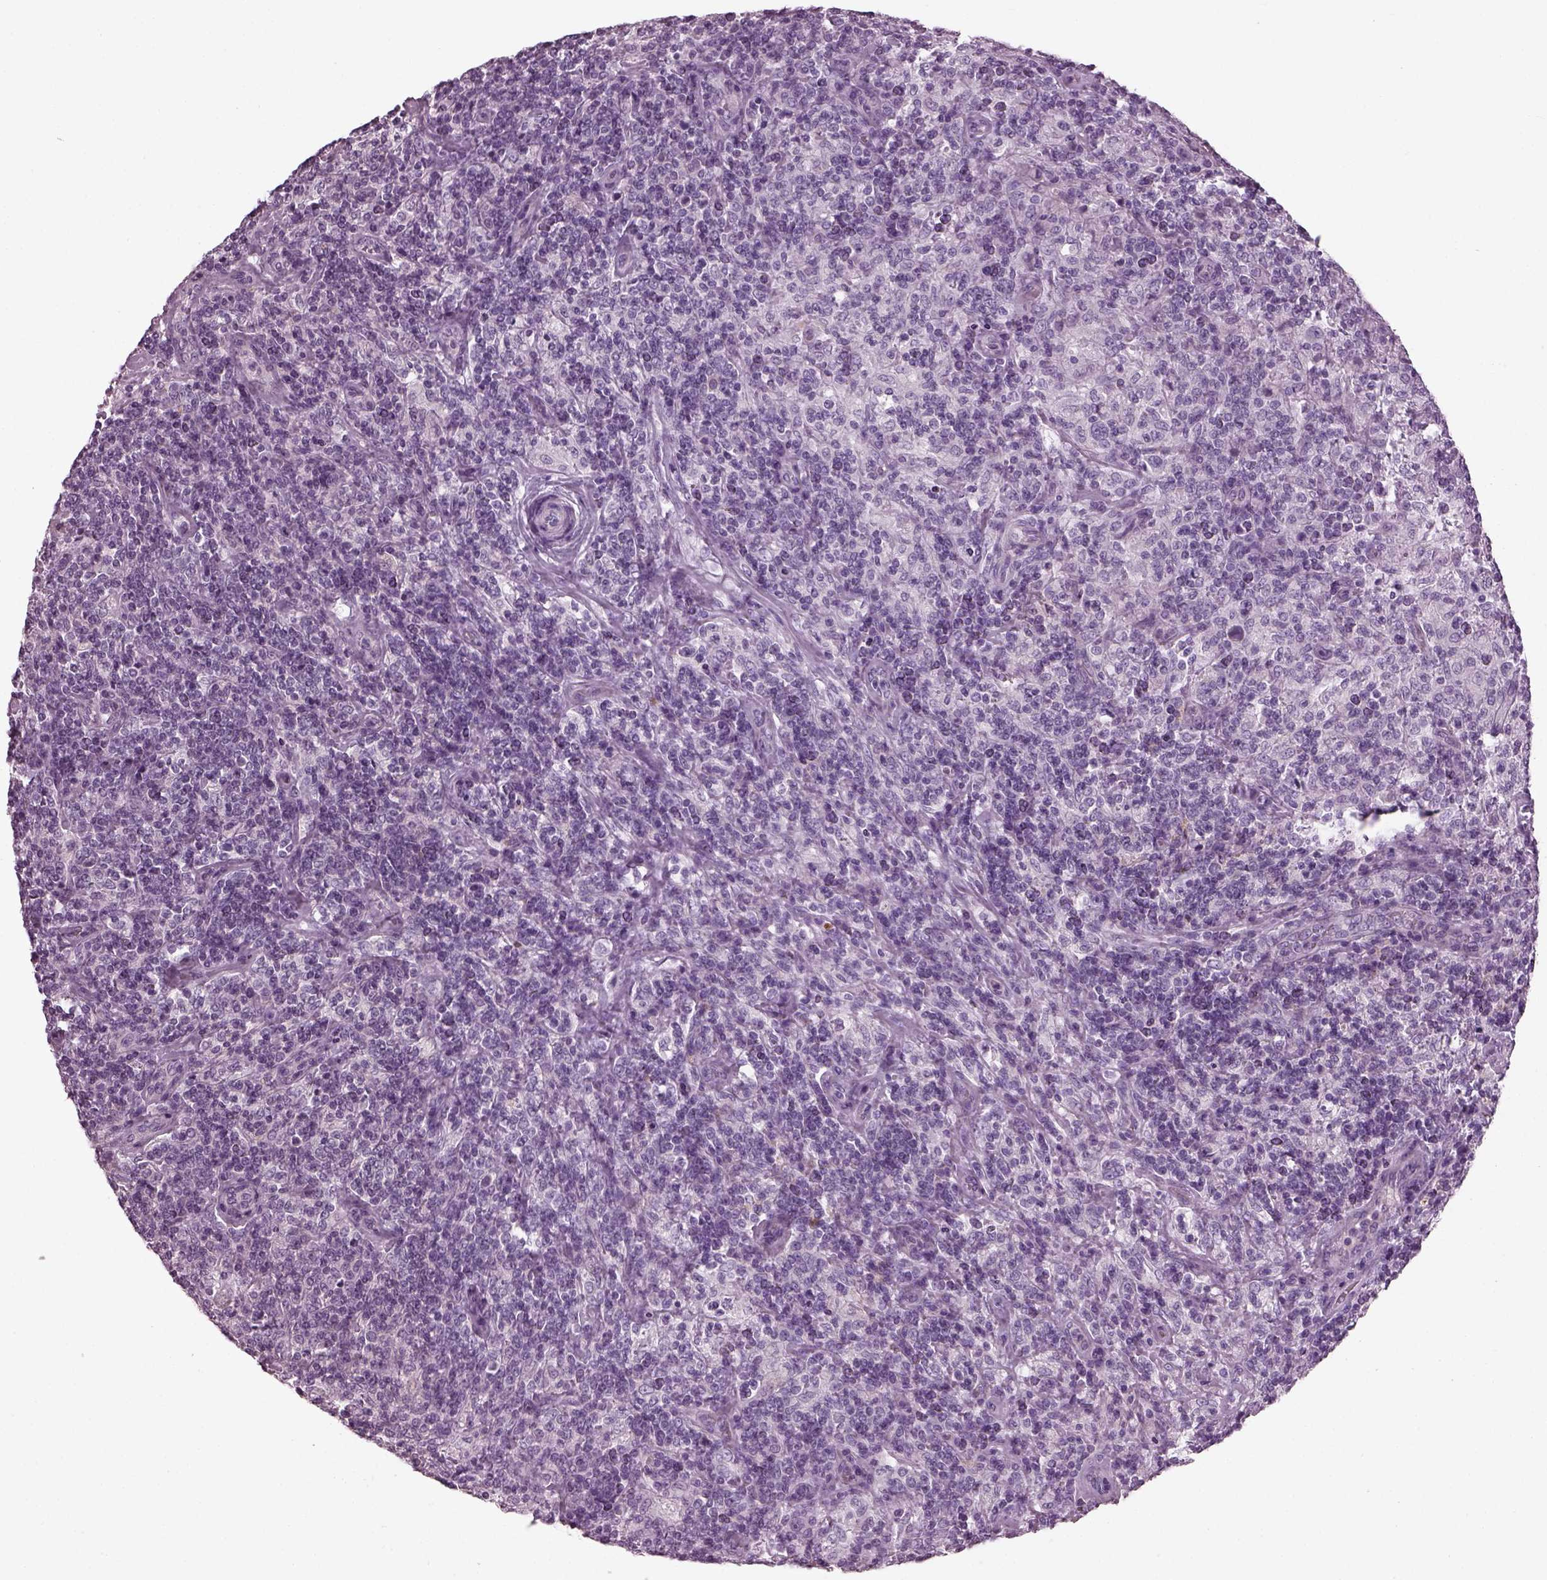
{"staining": {"intensity": "negative", "quantity": "none", "location": "none"}, "tissue": "lymphoma", "cell_type": "Tumor cells", "image_type": "cancer", "snomed": [{"axis": "morphology", "description": "Hodgkin's disease, NOS"}, {"axis": "topography", "description": "Lymph node"}], "caption": "Hodgkin's disease was stained to show a protein in brown. There is no significant staining in tumor cells. Brightfield microscopy of immunohistochemistry stained with DAB (3,3'-diaminobenzidine) (brown) and hematoxylin (blue), captured at high magnification.", "gene": "PDC", "patient": {"sex": "male", "age": 70}}